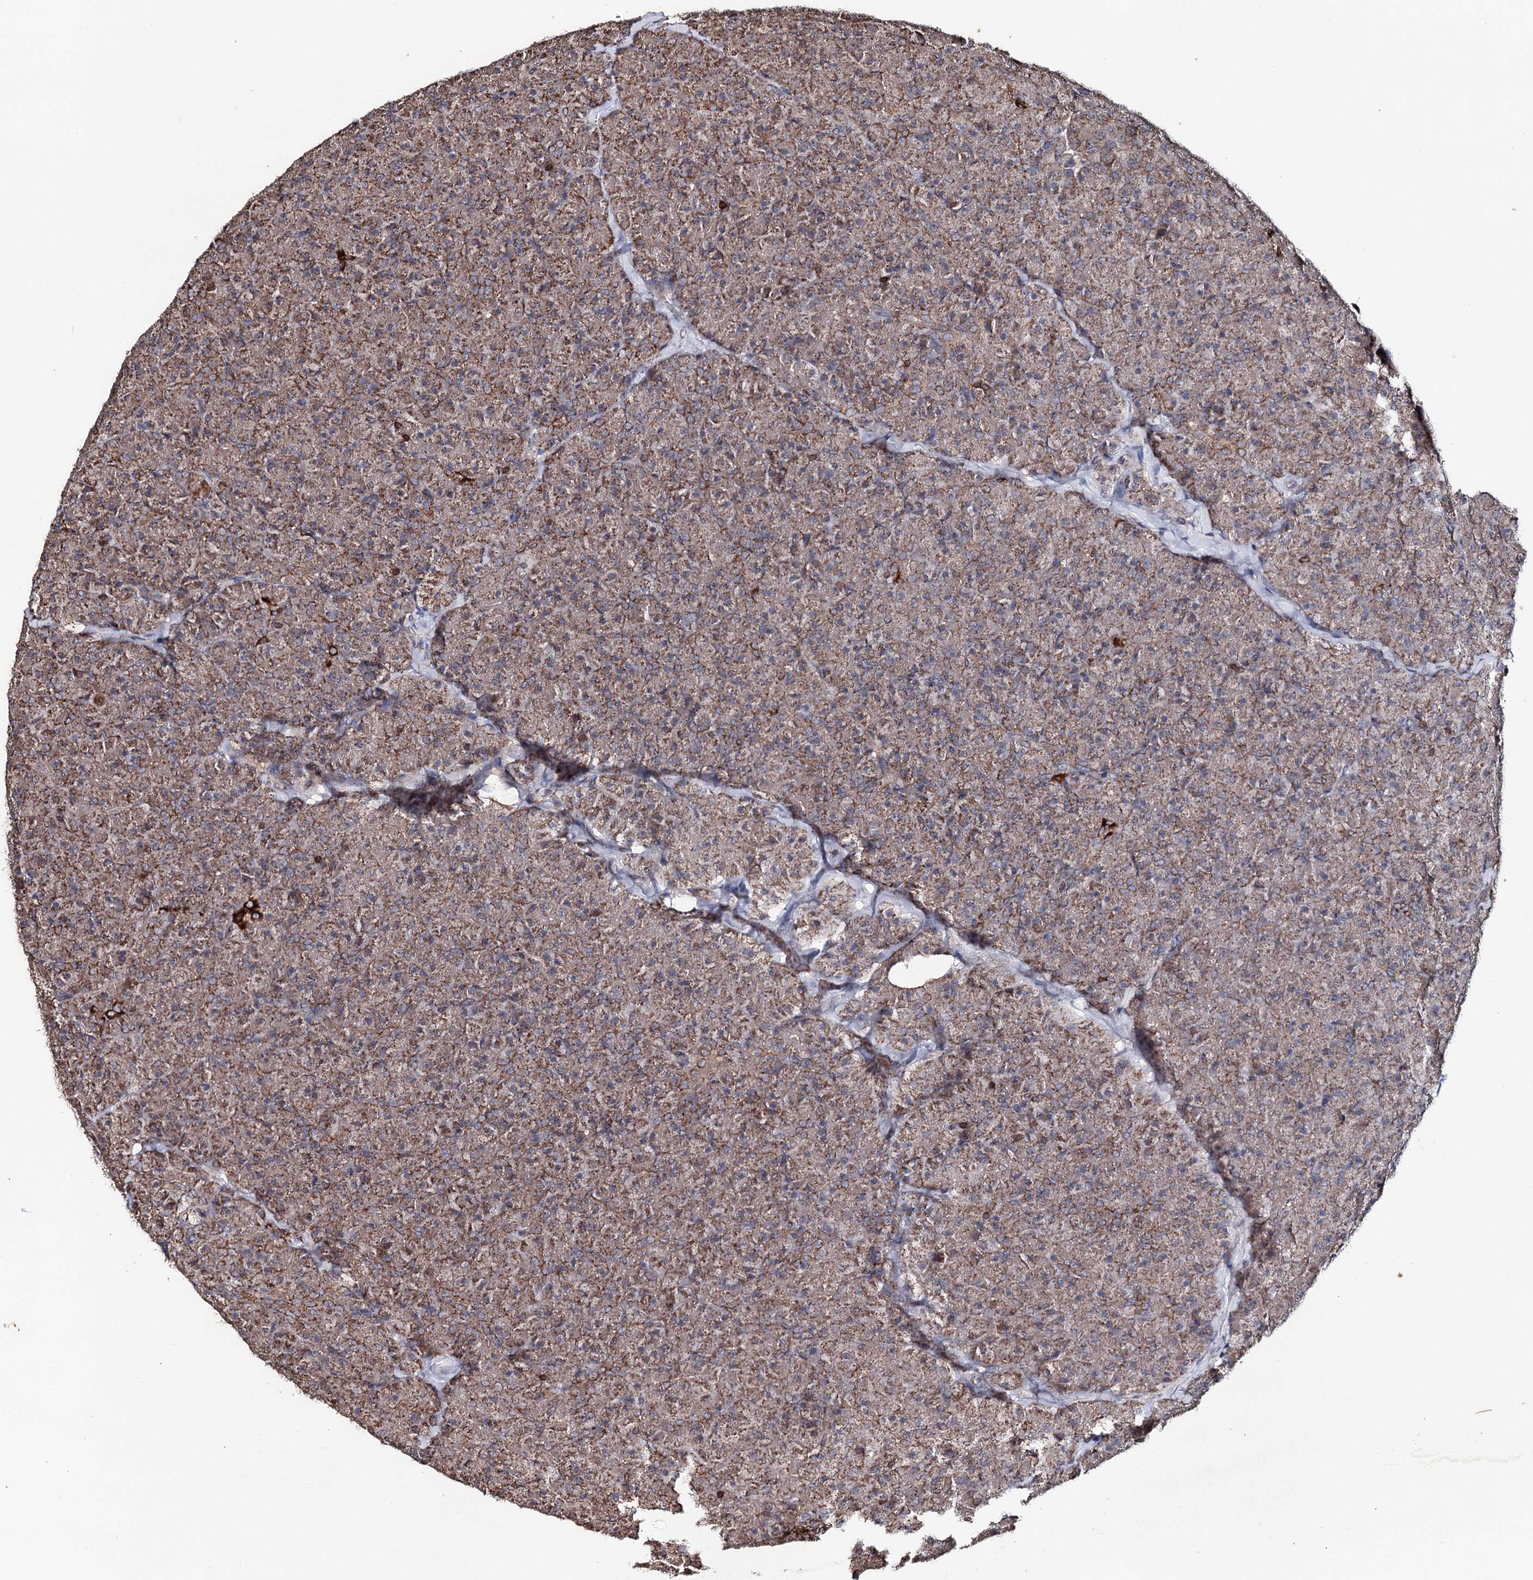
{"staining": {"intensity": "strong", "quantity": "25%-75%", "location": "cytoplasmic/membranous"}, "tissue": "pancreas", "cell_type": "Exocrine glandular cells", "image_type": "normal", "snomed": [{"axis": "morphology", "description": "Normal tissue, NOS"}, {"axis": "topography", "description": "Pancreas"}], "caption": "High-power microscopy captured an immunohistochemistry micrograph of benign pancreas, revealing strong cytoplasmic/membranous positivity in about 25%-75% of exocrine glandular cells.", "gene": "MINDY3", "patient": {"sex": "male", "age": 36}}